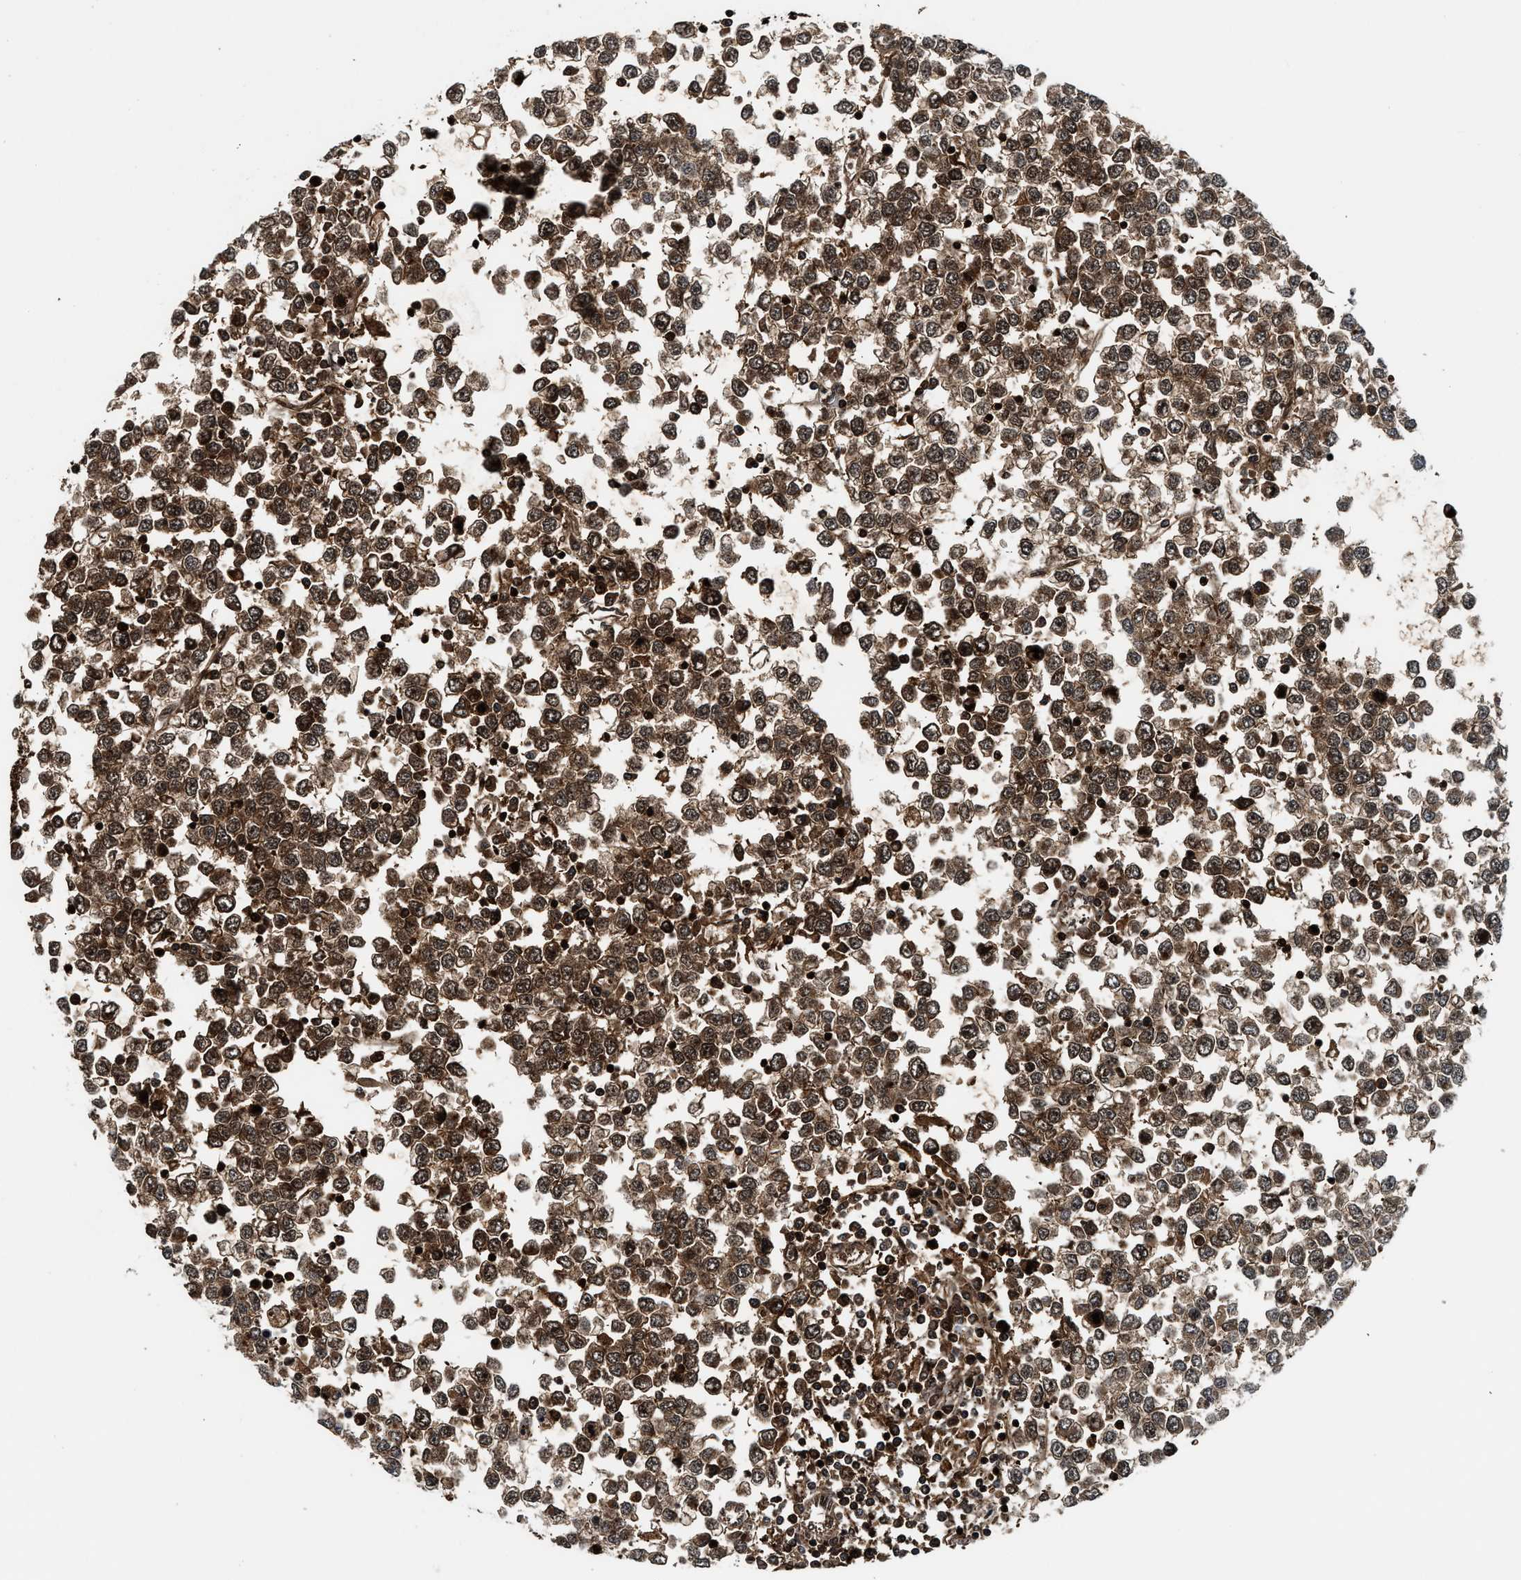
{"staining": {"intensity": "moderate", "quantity": ">75%", "location": "cytoplasmic/membranous,nuclear"}, "tissue": "testis cancer", "cell_type": "Tumor cells", "image_type": "cancer", "snomed": [{"axis": "morphology", "description": "Seminoma, NOS"}, {"axis": "topography", "description": "Testis"}], "caption": "Brown immunohistochemical staining in testis cancer (seminoma) exhibits moderate cytoplasmic/membranous and nuclear positivity in approximately >75% of tumor cells.", "gene": "MDM2", "patient": {"sex": "male", "age": 65}}